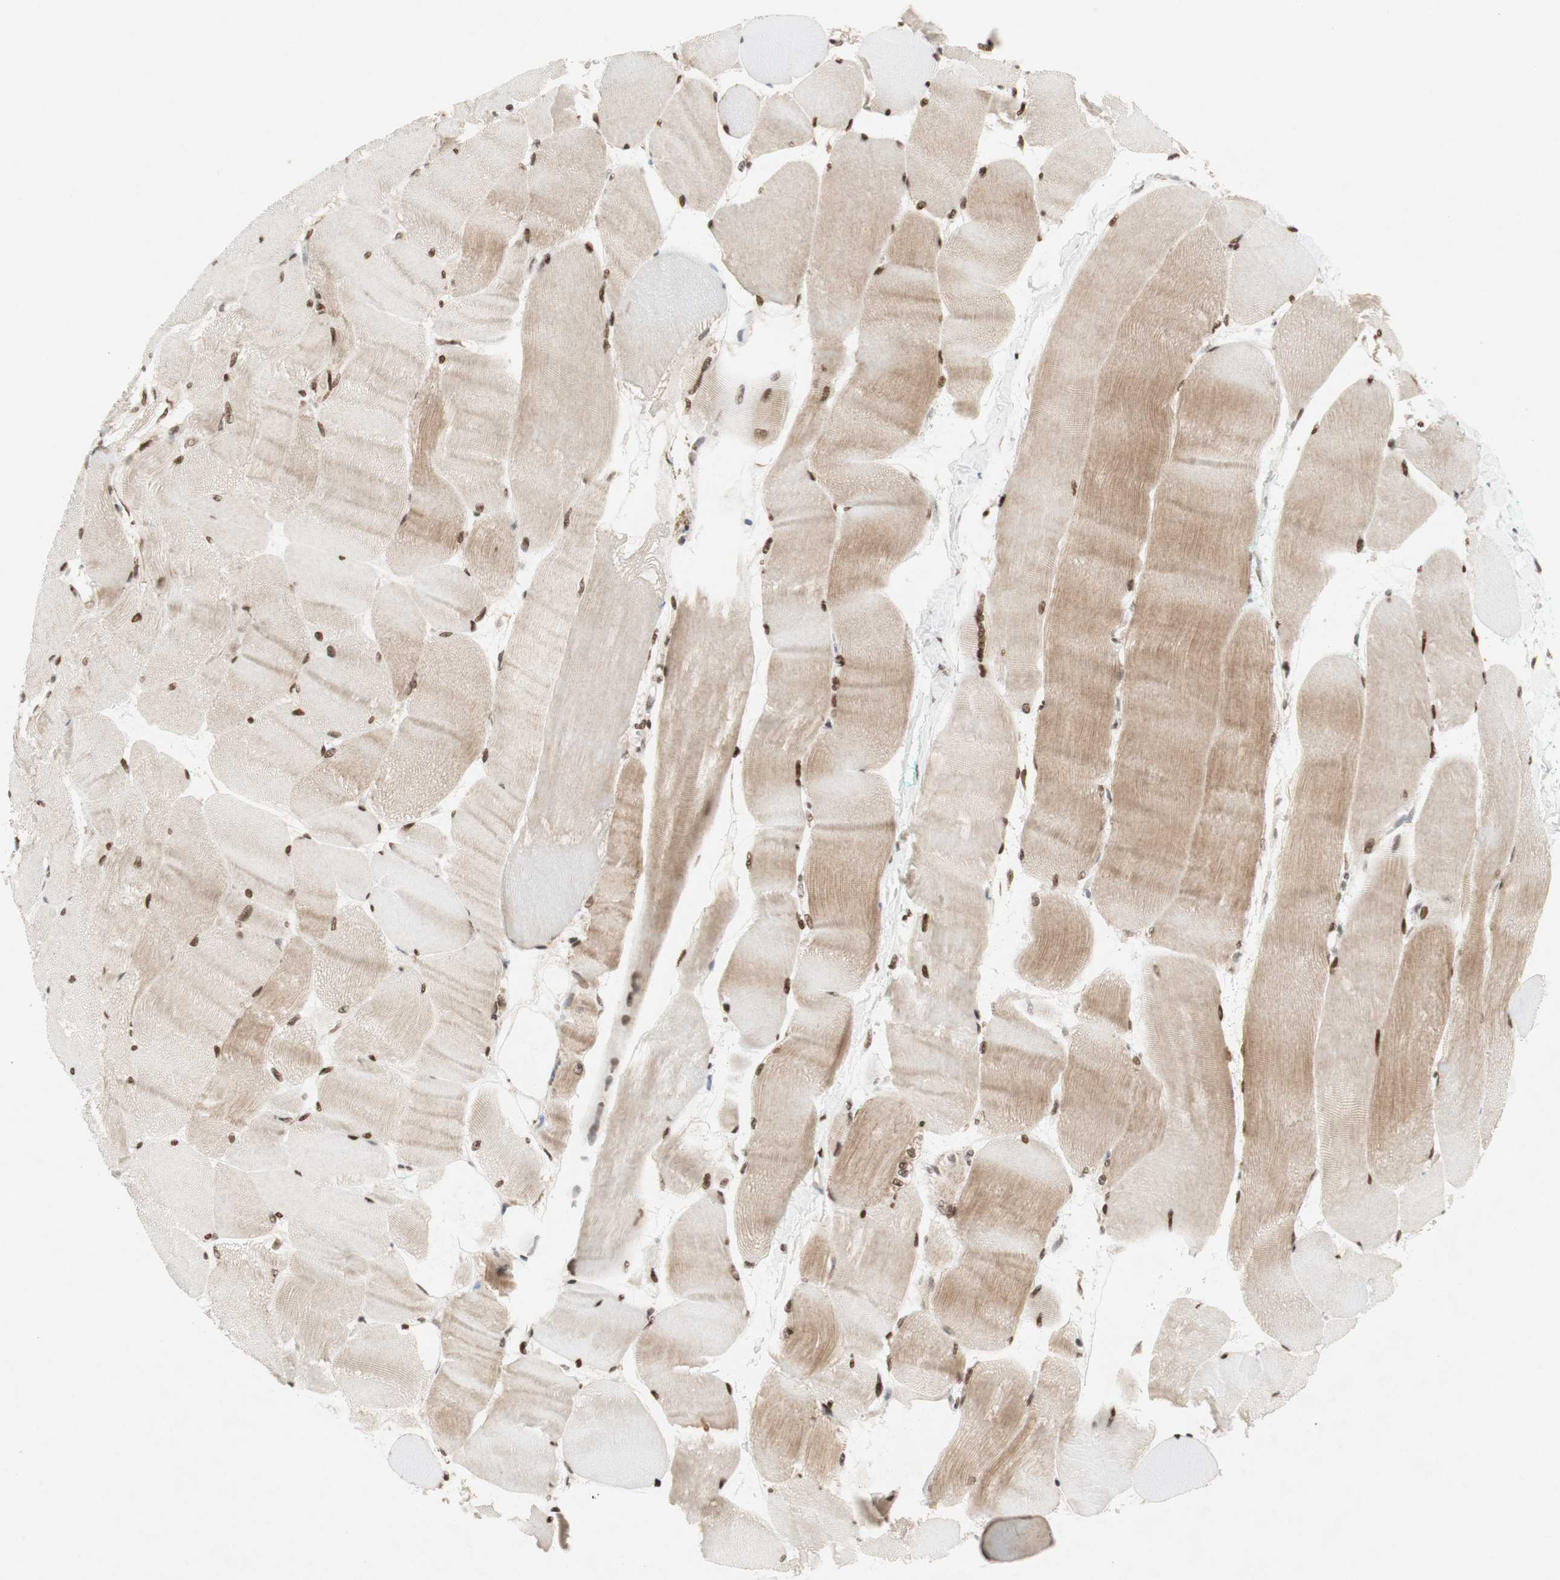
{"staining": {"intensity": "moderate", "quantity": ">75%", "location": "cytoplasmic/membranous,nuclear"}, "tissue": "skeletal muscle", "cell_type": "Myocytes", "image_type": "normal", "snomed": [{"axis": "morphology", "description": "Normal tissue, NOS"}, {"axis": "morphology", "description": "Squamous cell carcinoma, NOS"}, {"axis": "topography", "description": "Skeletal muscle"}], "caption": "Immunohistochemical staining of benign skeletal muscle exhibits >75% levels of moderate cytoplasmic/membranous,nuclear protein positivity in about >75% of myocytes.", "gene": "DNMT3A", "patient": {"sex": "male", "age": 51}}